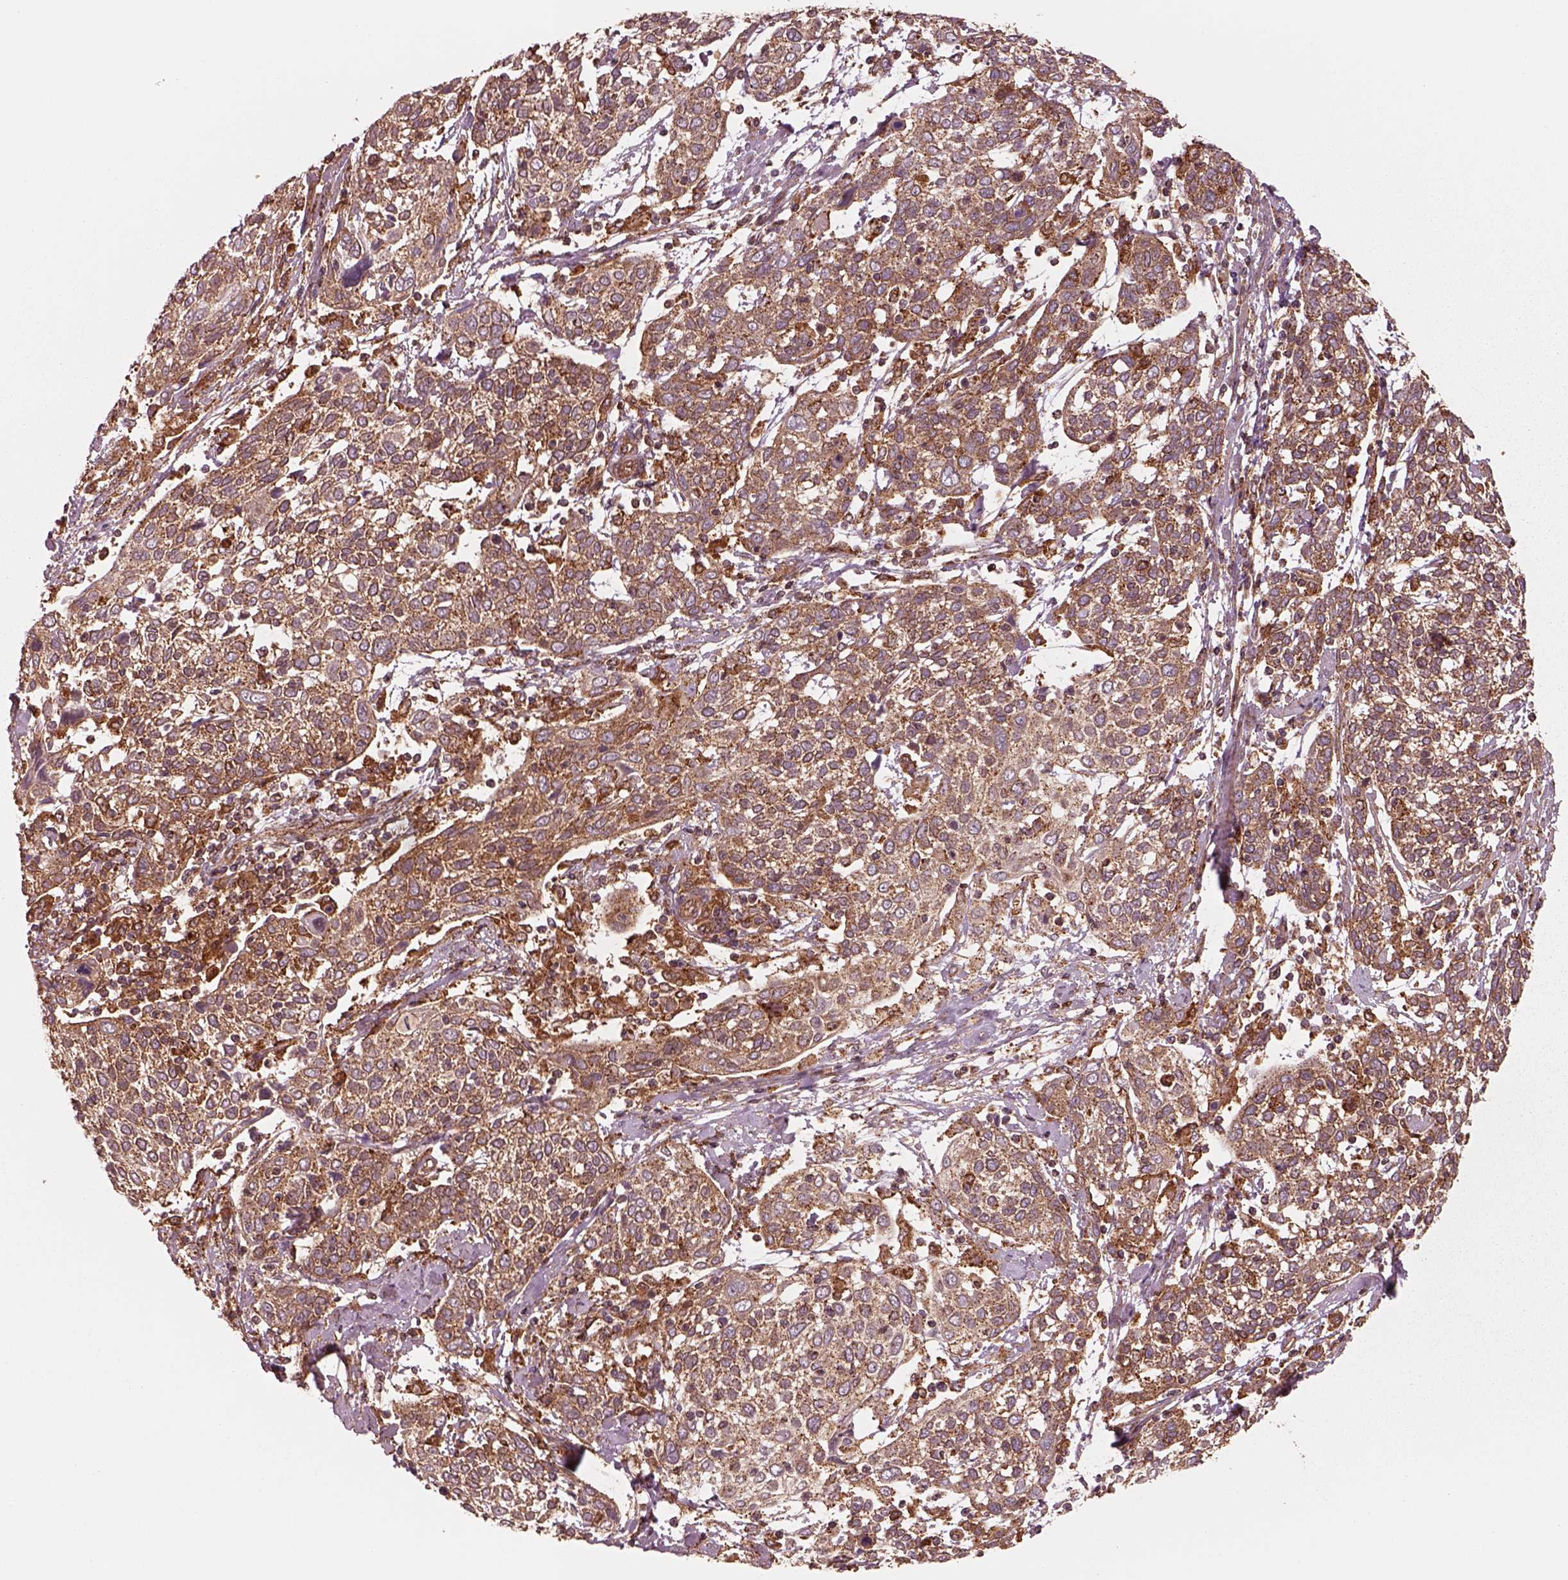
{"staining": {"intensity": "moderate", "quantity": "25%-75%", "location": "cytoplasmic/membranous"}, "tissue": "cervical cancer", "cell_type": "Tumor cells", "image_type": "cancer", "snomed": [{"axis": "morphology", "description": "Squamous cell carcinoma, NOS"}, {"axis": "topography", "description": "Cervix"}], "caption": "Cervical cancer (squamous cell carcinoma) stained with immunohistochemistry displays moderate cytoplasmic/membranous positivity in about 25%-75% of tumor cells. (Brightfield microscopy of DAB IHC at high magnification).", "gene": "WASHC2A", "patient": {"sex": "female", "age": 61}}